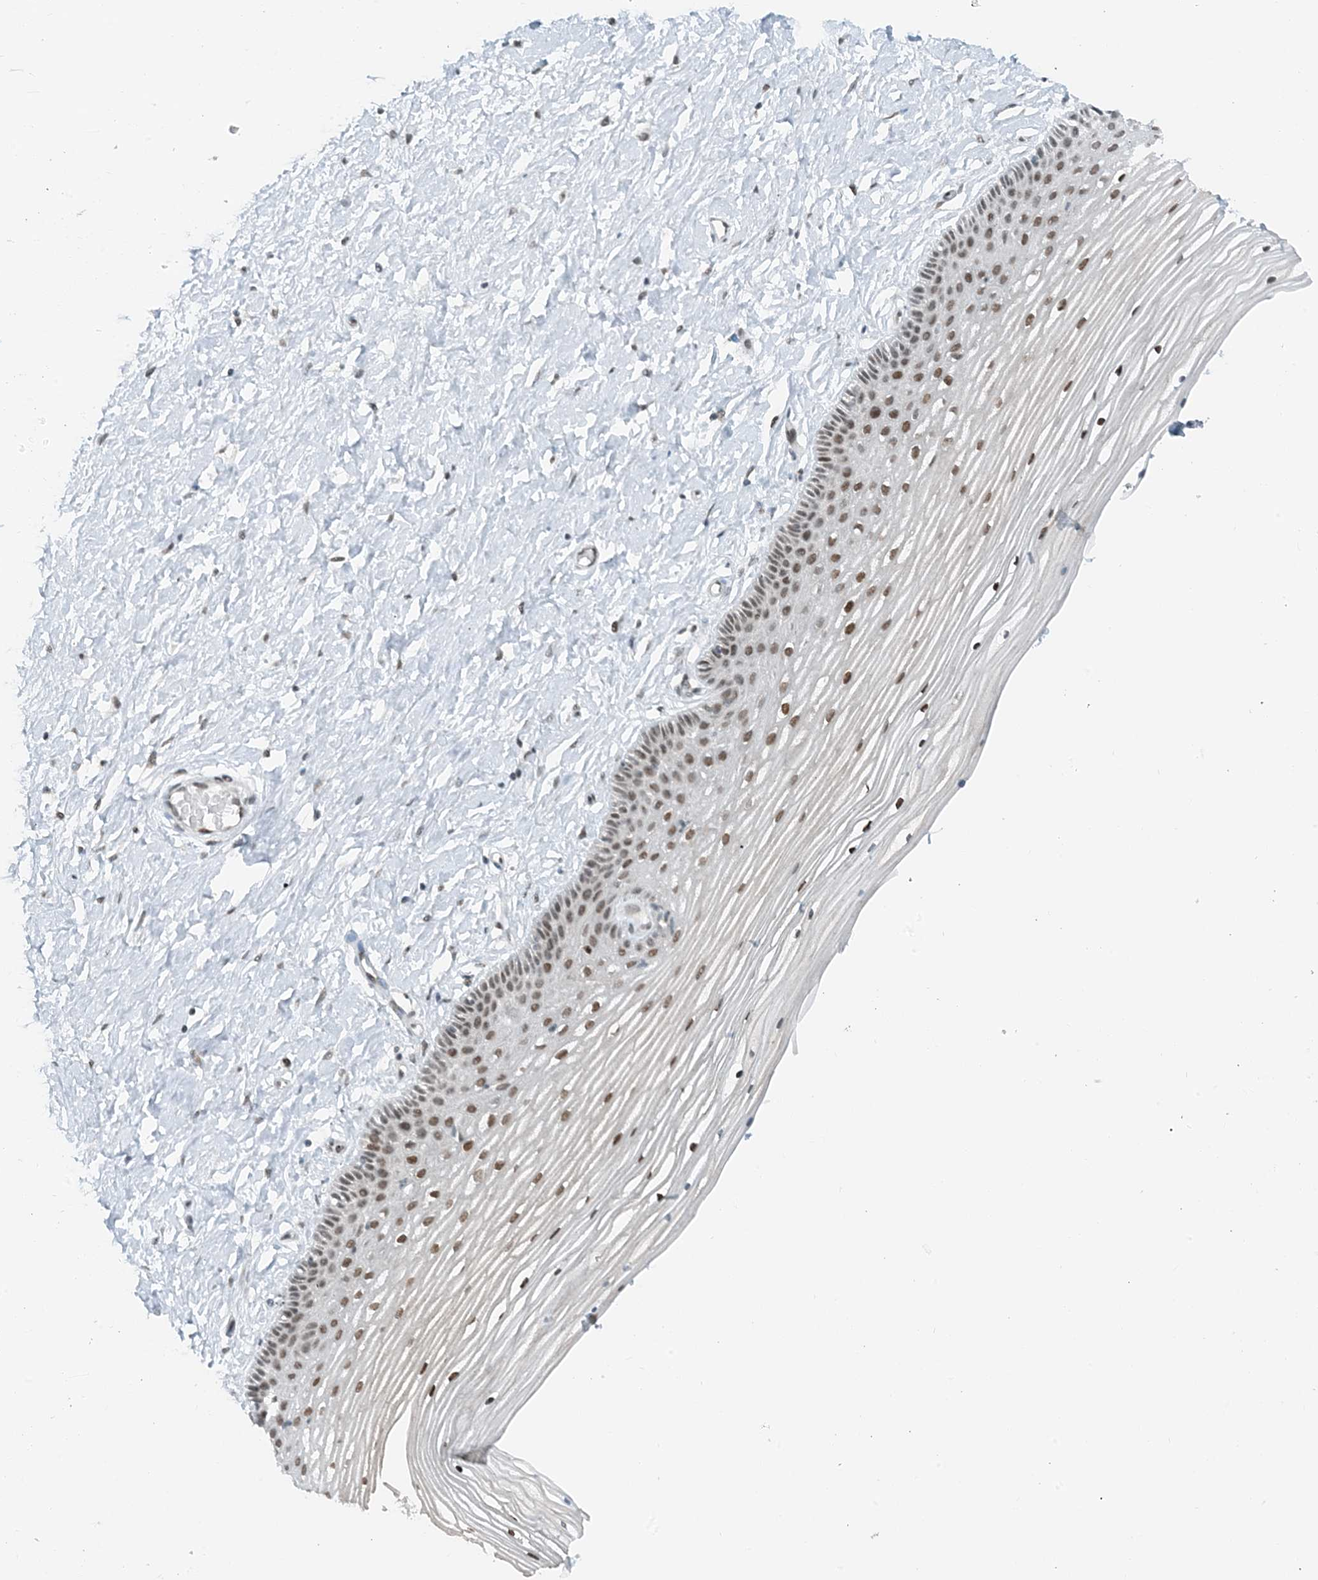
{"staining": {"intensity": "moderate", "quantity": "25%-75%", "location": "nuclear"}, "tissue": "vagina", "cell_type": "Squamous epithelial cells", "image_type": "normal", "snomed": [{"axis": "morphology", "description": "Normal tissue, NOS"}, {"axis": "topography", "description": "Vagina"}, {"axis": "topography", "description": "Cervix"}], "caption": "Squamous epithelial cells display medium levels of moderate nuclear staining in approximately 25%-75% of cells in normal human vagina.", "gene": "ZNF500", "patient": {"sex": "female", "age": 40}}